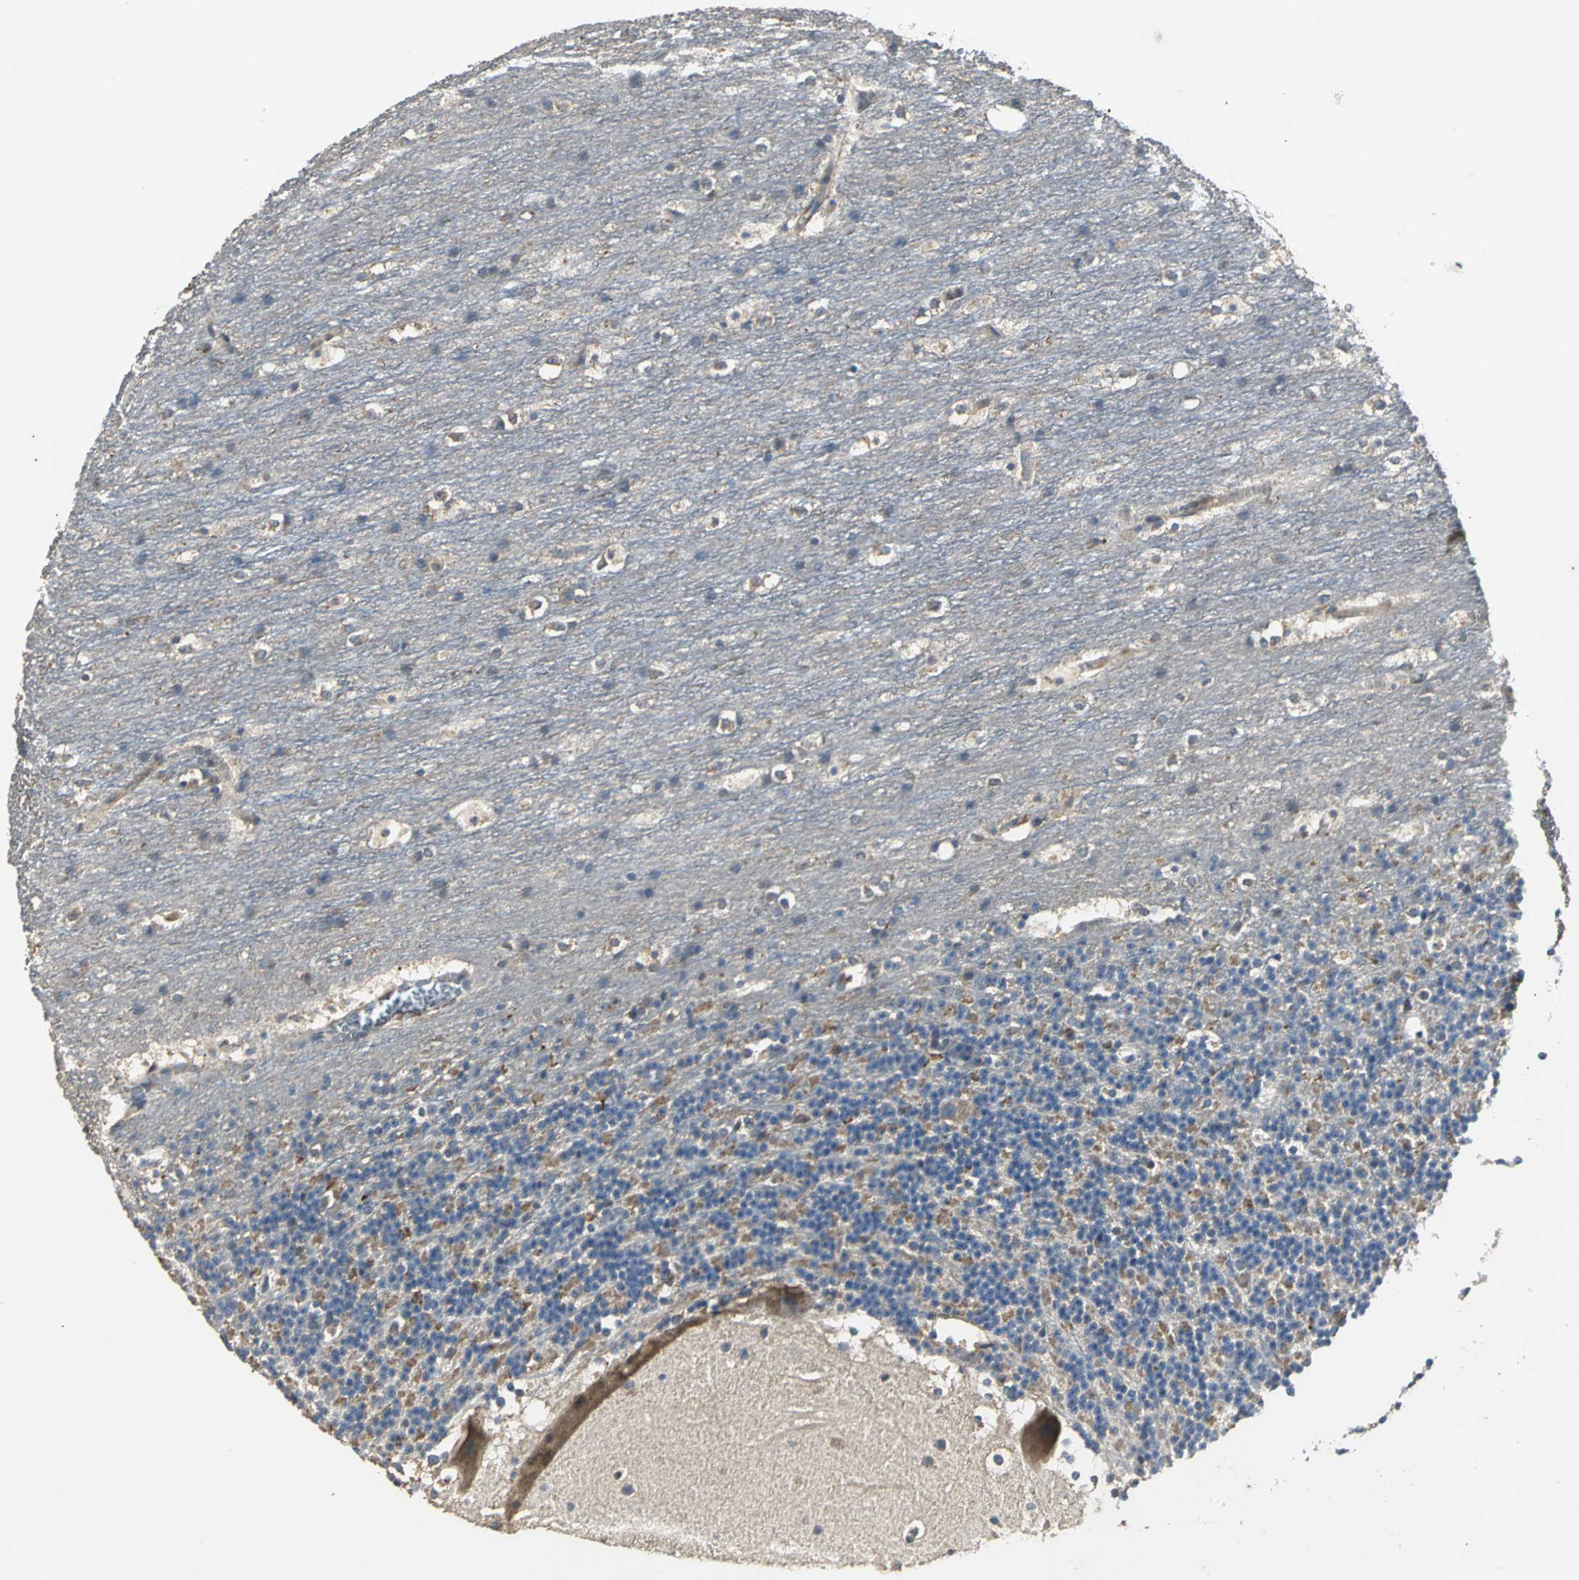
{"staining": {"intensity": "weak", "quantity": "25%-75%", "location": "cytoplasmic/membranous"}, "tissue": "cerebellum", "cell_type": "Cells in granular layer", "image_type": "normal", "snomed": [{"axis": "morphology", "description": "Normal tissue, NOS"}, {"axis": "topography", "description": "Cerebellum"}], "caption": "Immunohistochemical staining of unremarkable human cerebellum reveals 25%-75% levels of weak cytoplasmic/membranous protein staining in about 25%-75% of cells in granular layer. The protein of interest is shown in brown color, while the nuclei are stained blue.", "gene": "IRF3", "patient": {"sex": "female", "age": 19}}